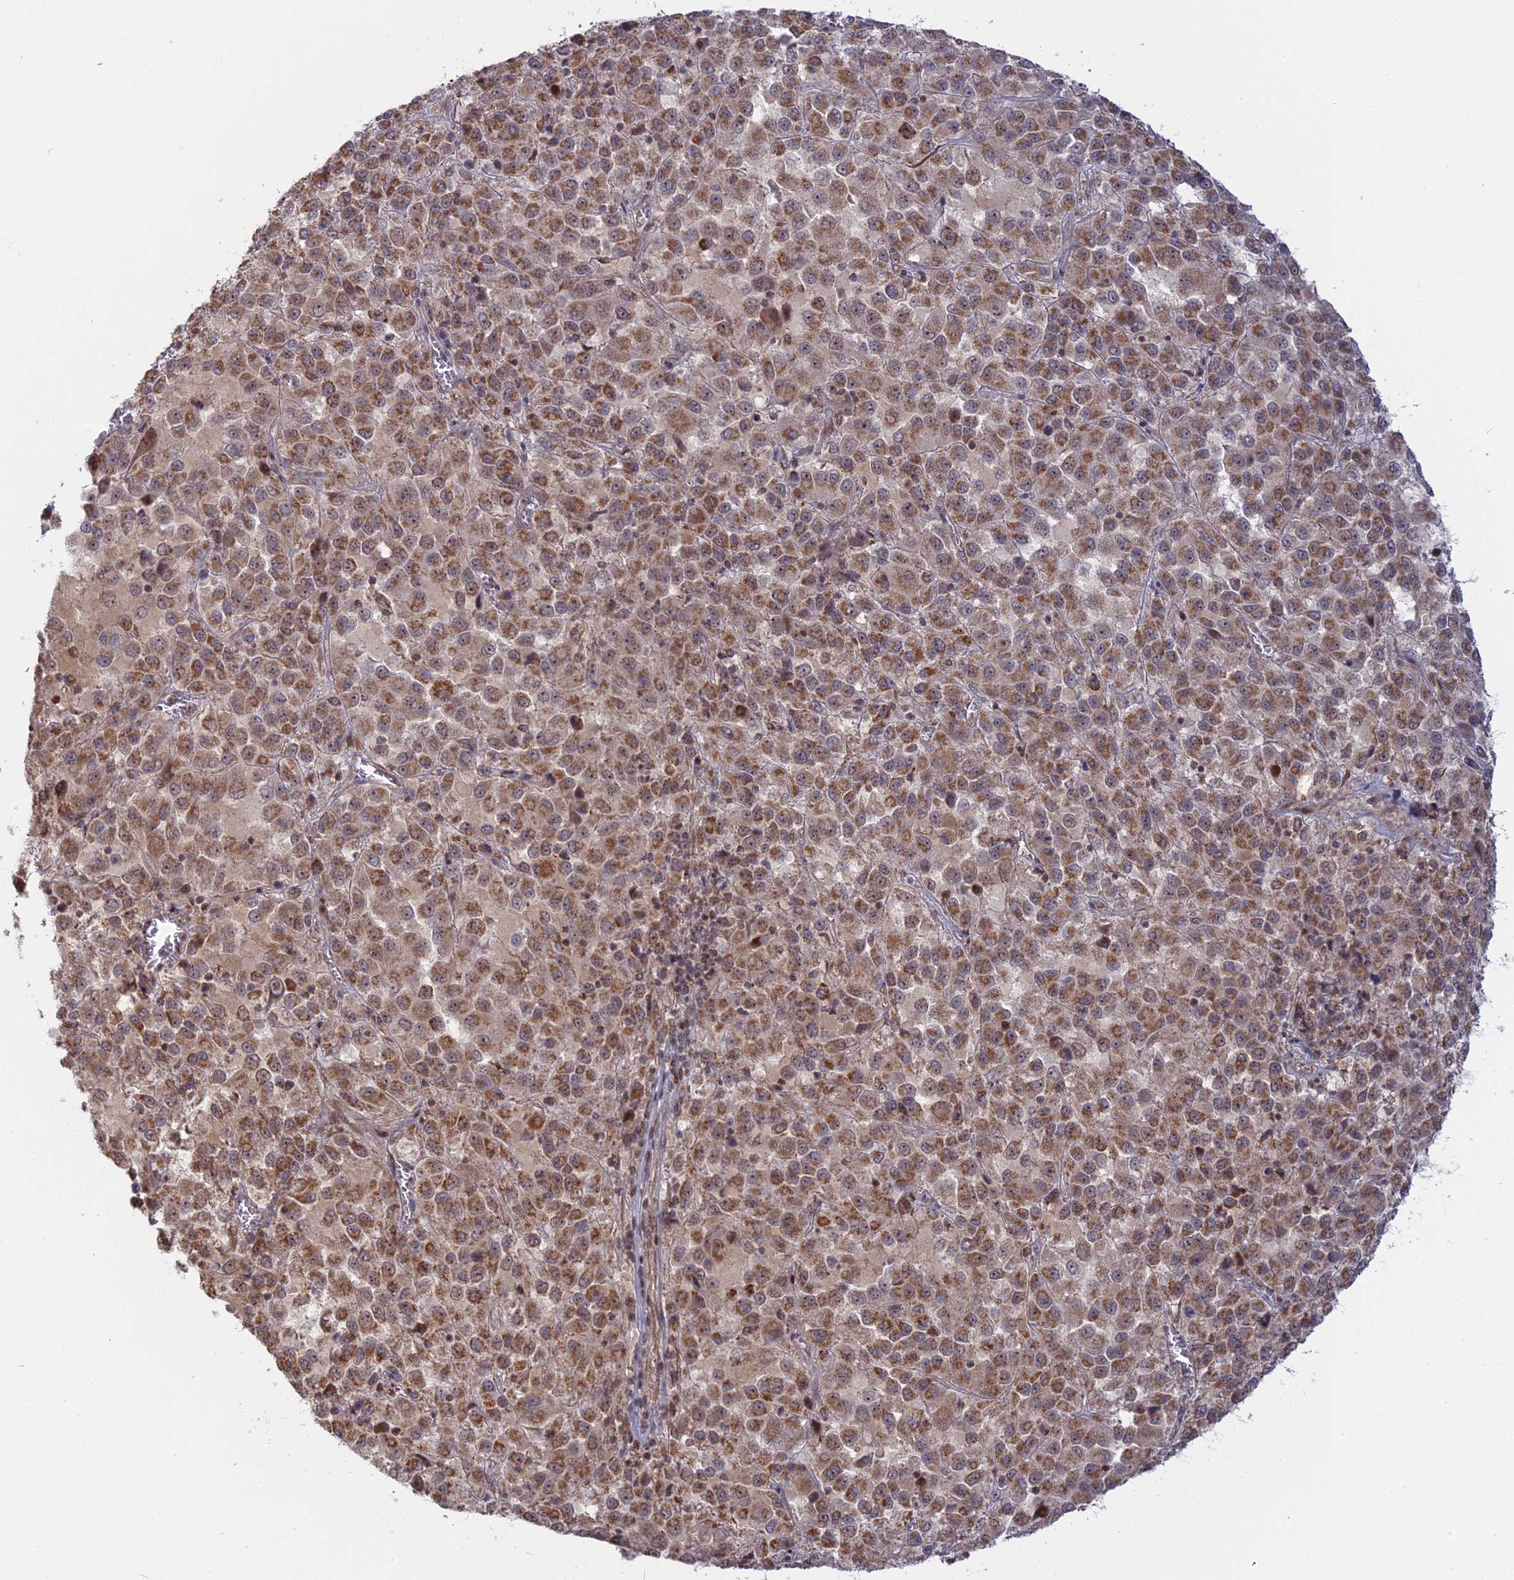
{"staining": {"intensity": "moderate", "quantity": ">75%", "location": "cytoplasmic/membranous"}, "tissue": "melanoma", "cell_type": "Tumor cells", "image_type": "cancer", "snomed": [{"axis": "morphology", "description": "Malignant melanoma, Metastatic site"}, {"axis": "topography", "description": "Lung"}], "caption": "A brown stain shows moderate cytoplasmic/membranous expression of a protein in human melanoma tumor cells. Using DAB (3,3'-diaminobenzidine) (brown) and hematoxylin (blue) stains, captured at high magnification using brightfield microscopy.", "gene": "GSKIP", "patient": {"sex": "male", "age": 64}}